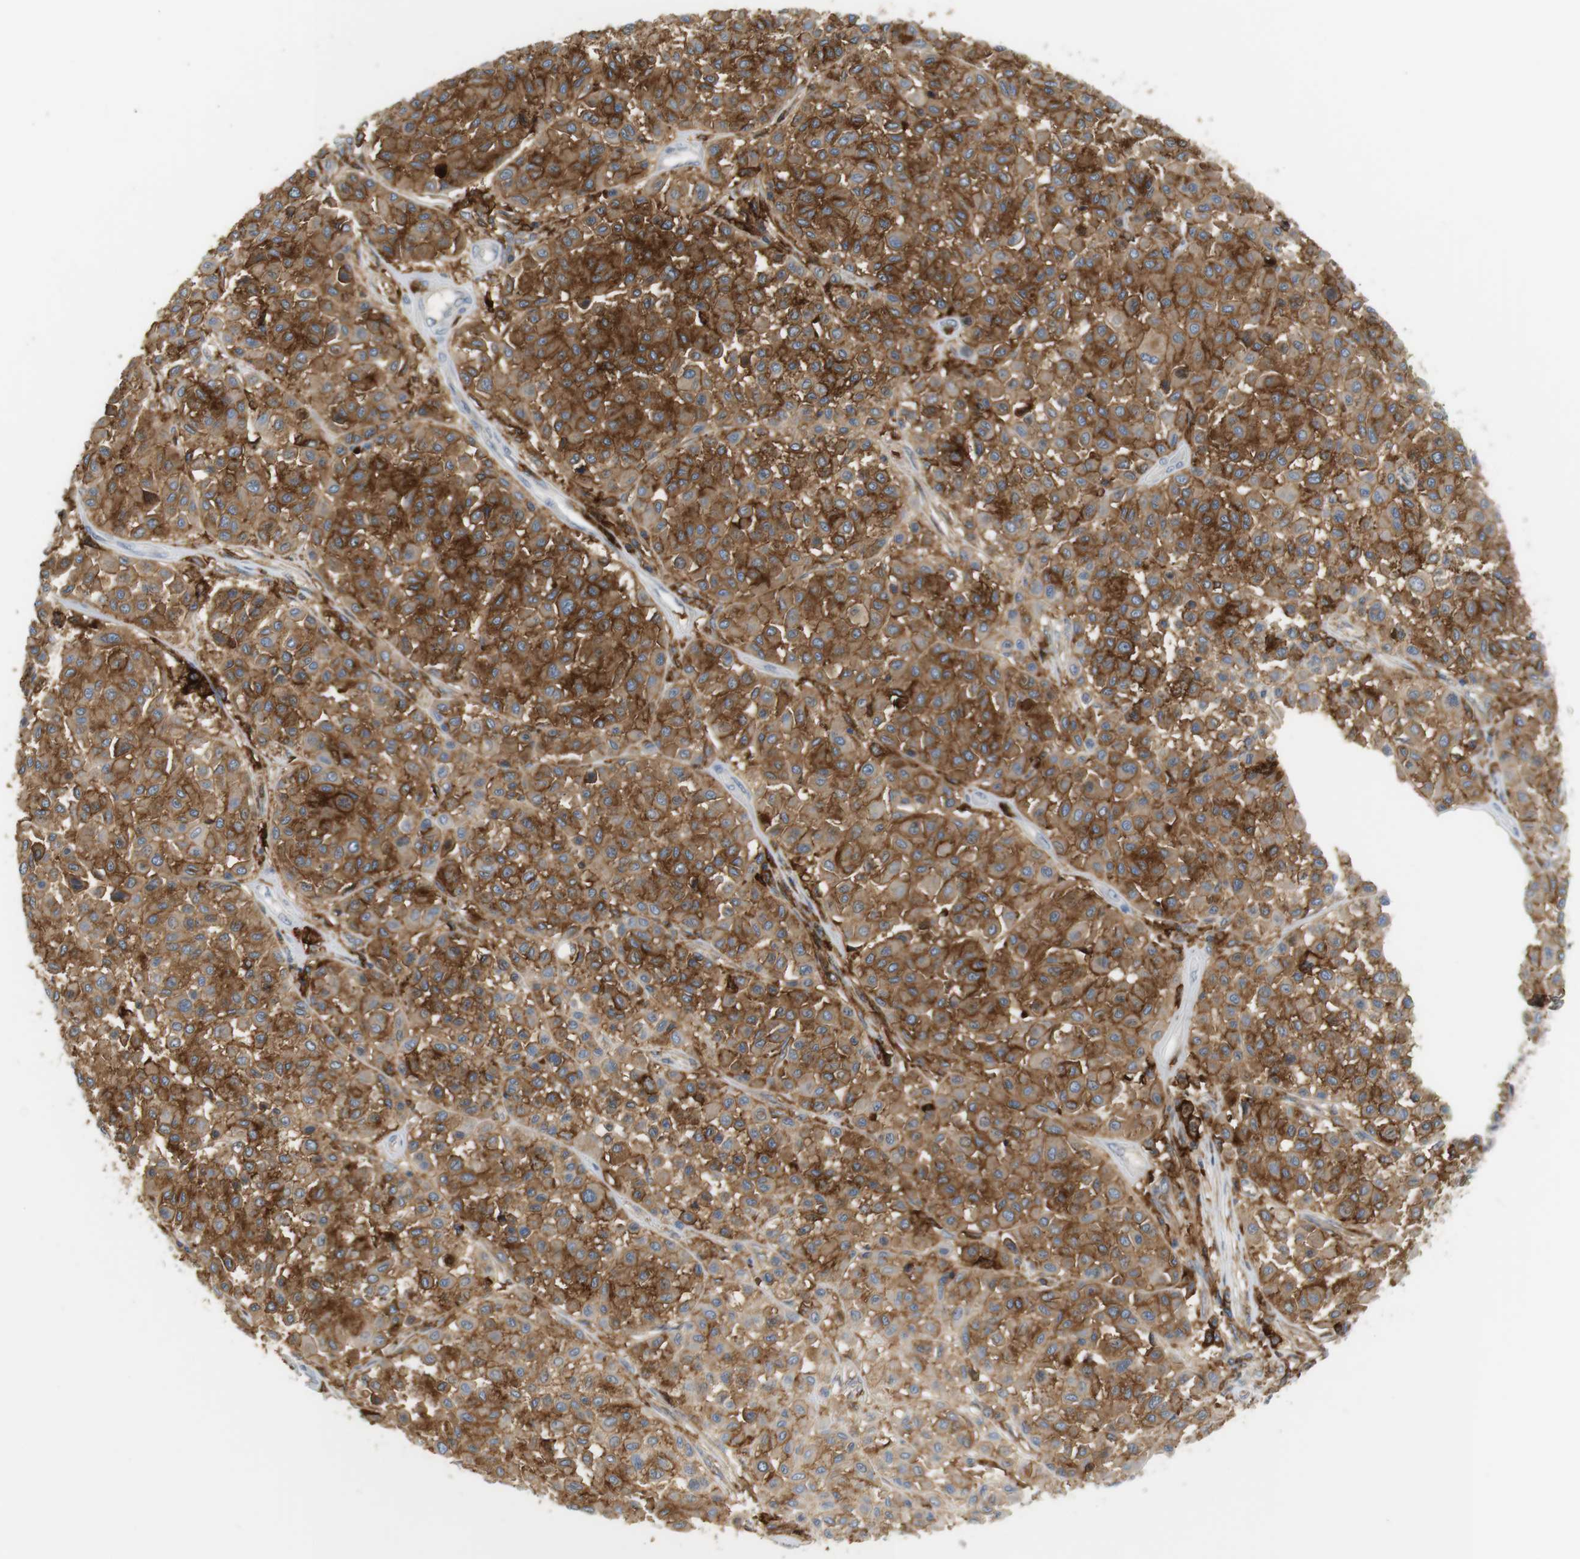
{"staining": {"intensity": "moderate", "quantity": ">75%", "location": "cytoplasmic/membranous"}, "tissue": "melanoma", "cell_type": "Tumor cells", "image_type": "cancer", "snomed": [{"axis": "morphology", "description": "Malignant melanoma, Metastatic site"}, {"axis": "topography", "description": "Soft tissue"}], "caption": "Approximately >75% of tumor cells in malignant melanoma (metastatic site) reveal moderate cytoplasmic/membranous protein staining as visualized by brown immunohistochemical staining.", "gene": "SIRPA", "patient": {"sex": "male", "age": 41}}